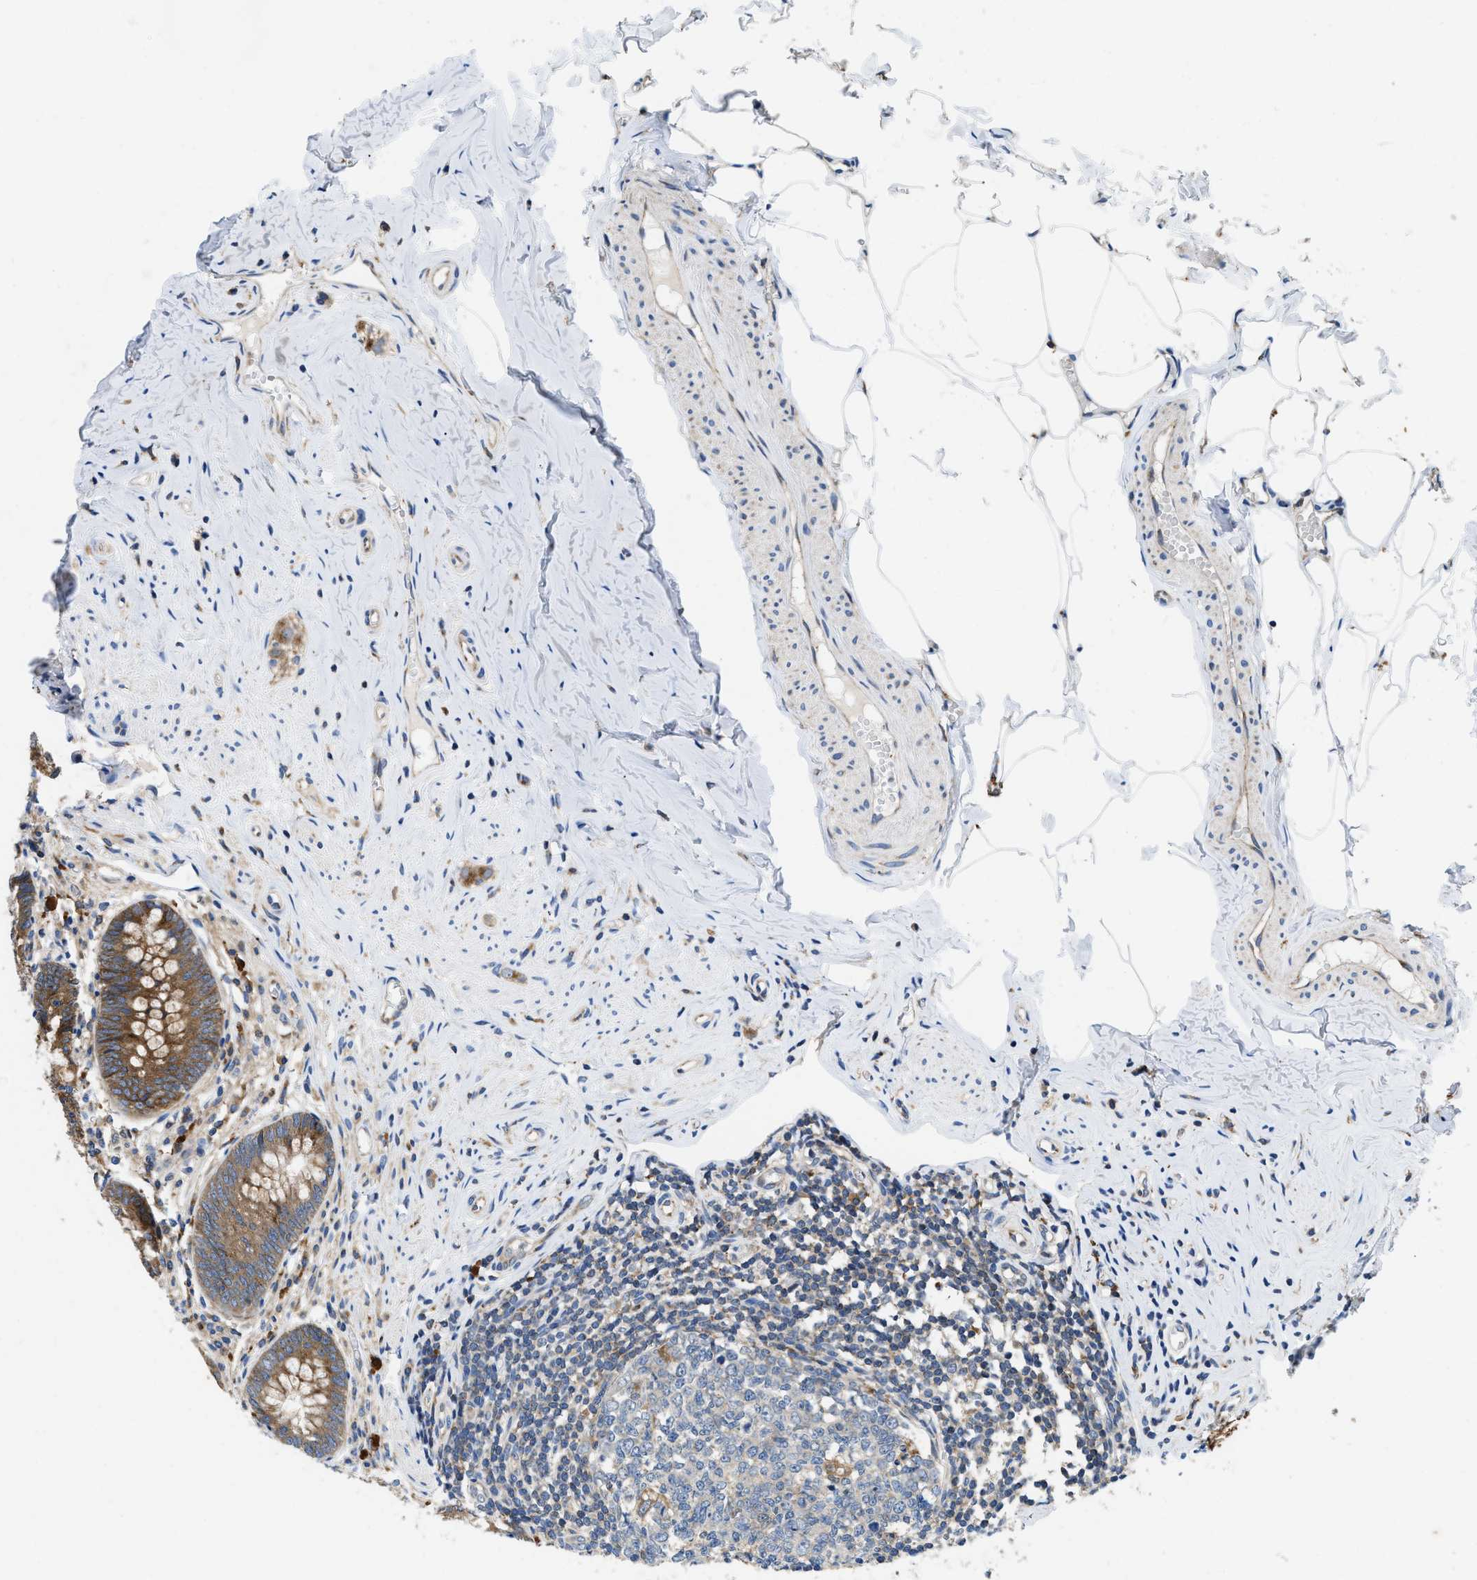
{"staining": {"intensity": "moderate", "quantity": ">75%", "location": "cytoplasmic/membranous"}, "tissue": "appendix", "cell_type": "Glandular cells", "image_type": "normal", "snomed": [{"axis": "morphology", "description": "Normal tissue, NOS"}, {"axis": "topography", "description": "Appendix"}], "caption": "Benign appendix shows moderate cytoplasmic/membranous positivity in approximately >75% of glandular cells.", "gene": "ENPP4", "patient": {"sex": "male", "age": 56}}